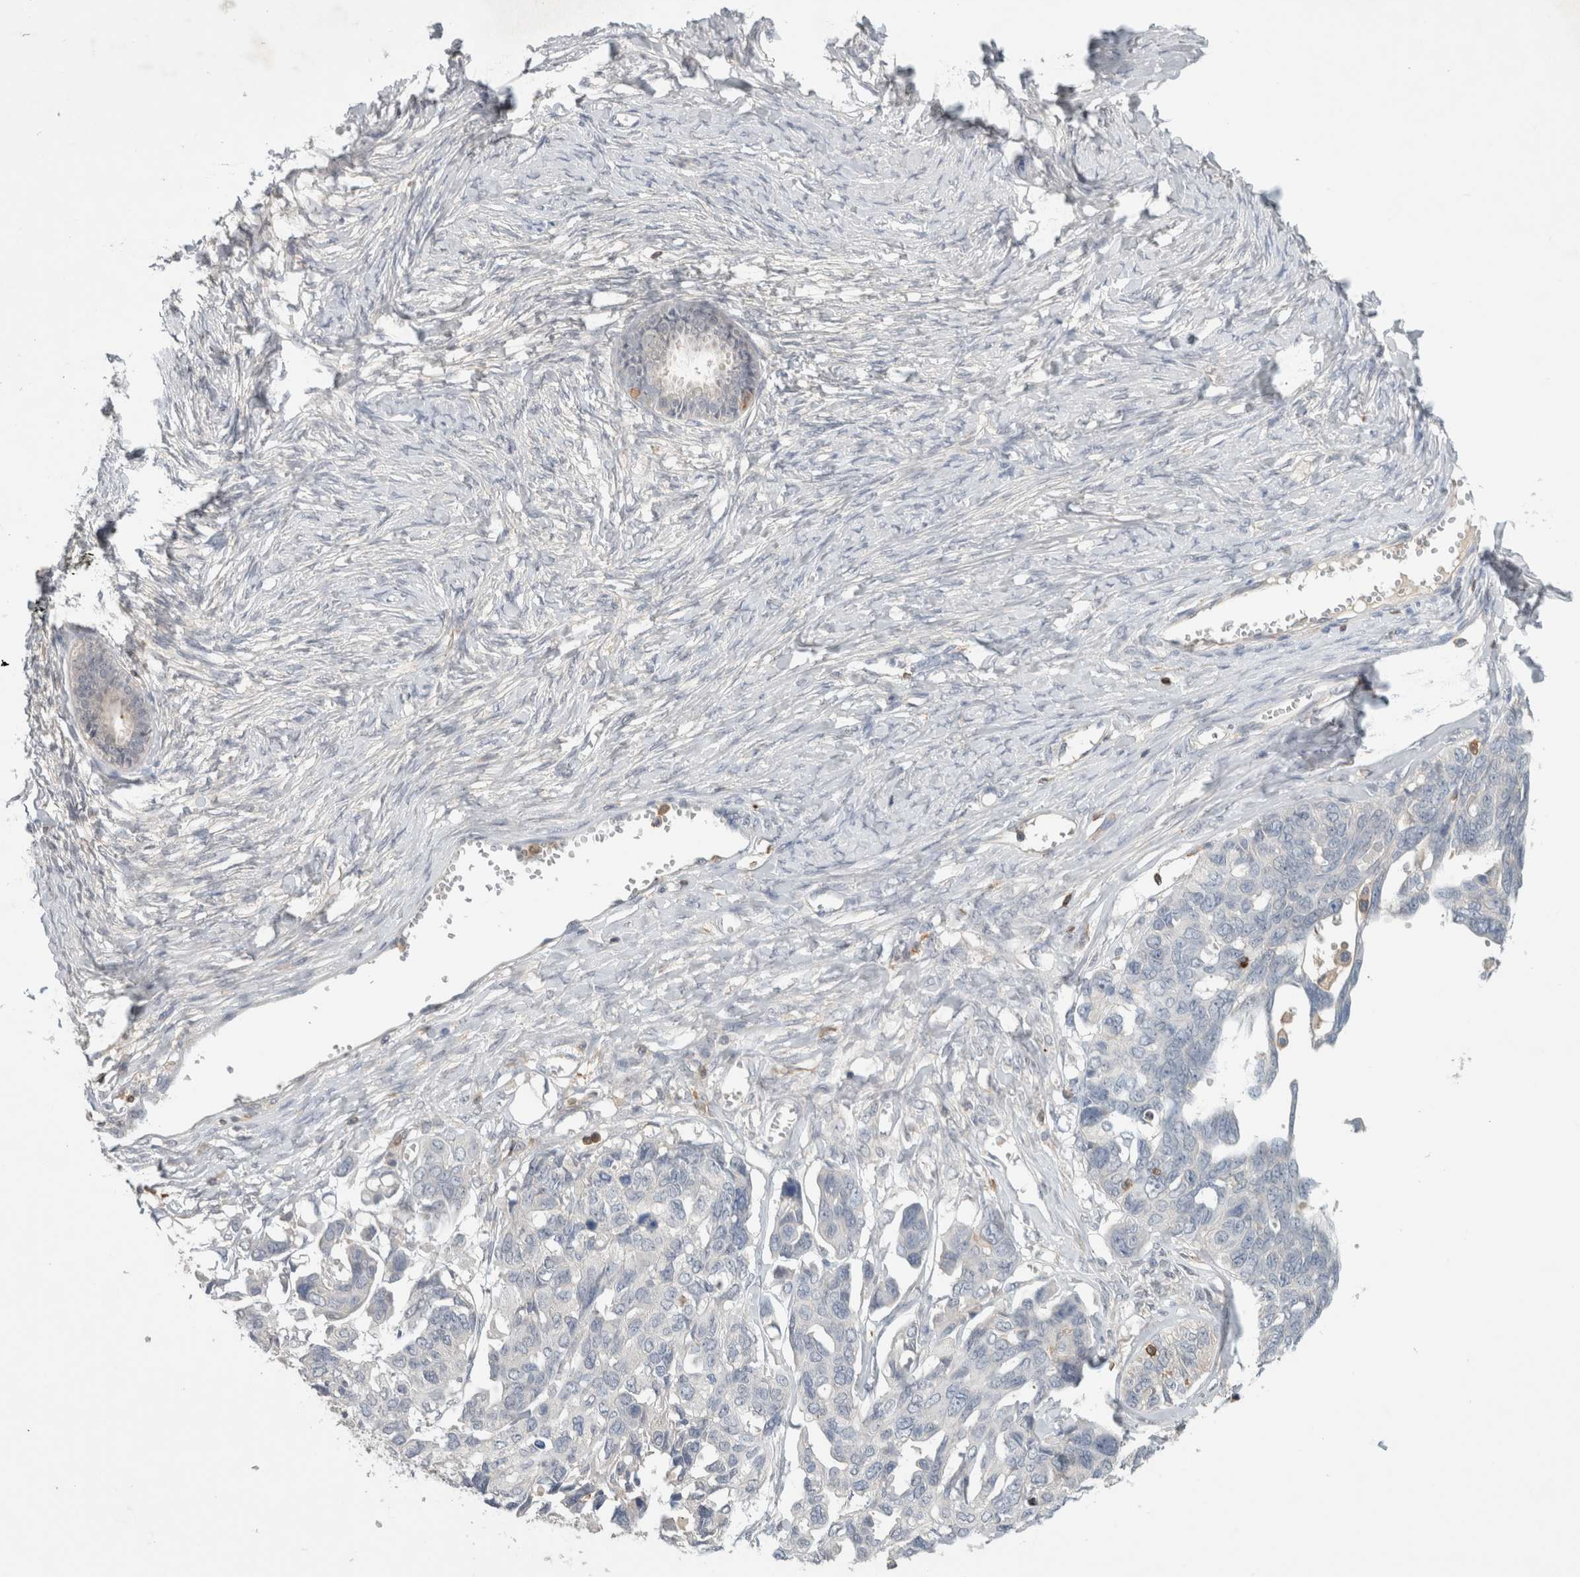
{"staining": {"intensity": "negative", "quantity": "none", "location": "none"}, "tissue": "ovarian cancer", "cell_type": "Tumor cells", "image_type": "cancer", "snomed": [{"axis": "morphology", "description": "Cystadenocarcinoma, serous, NOS"}, {"axis": "topography", "description": "Ovary"}], "caption": "Human ovarian cancer stained for a protein using IHC exhibits no positivity in tumor cells.", "gene": "GFRA2", "patient": {"sex": "female", "age": 79}}